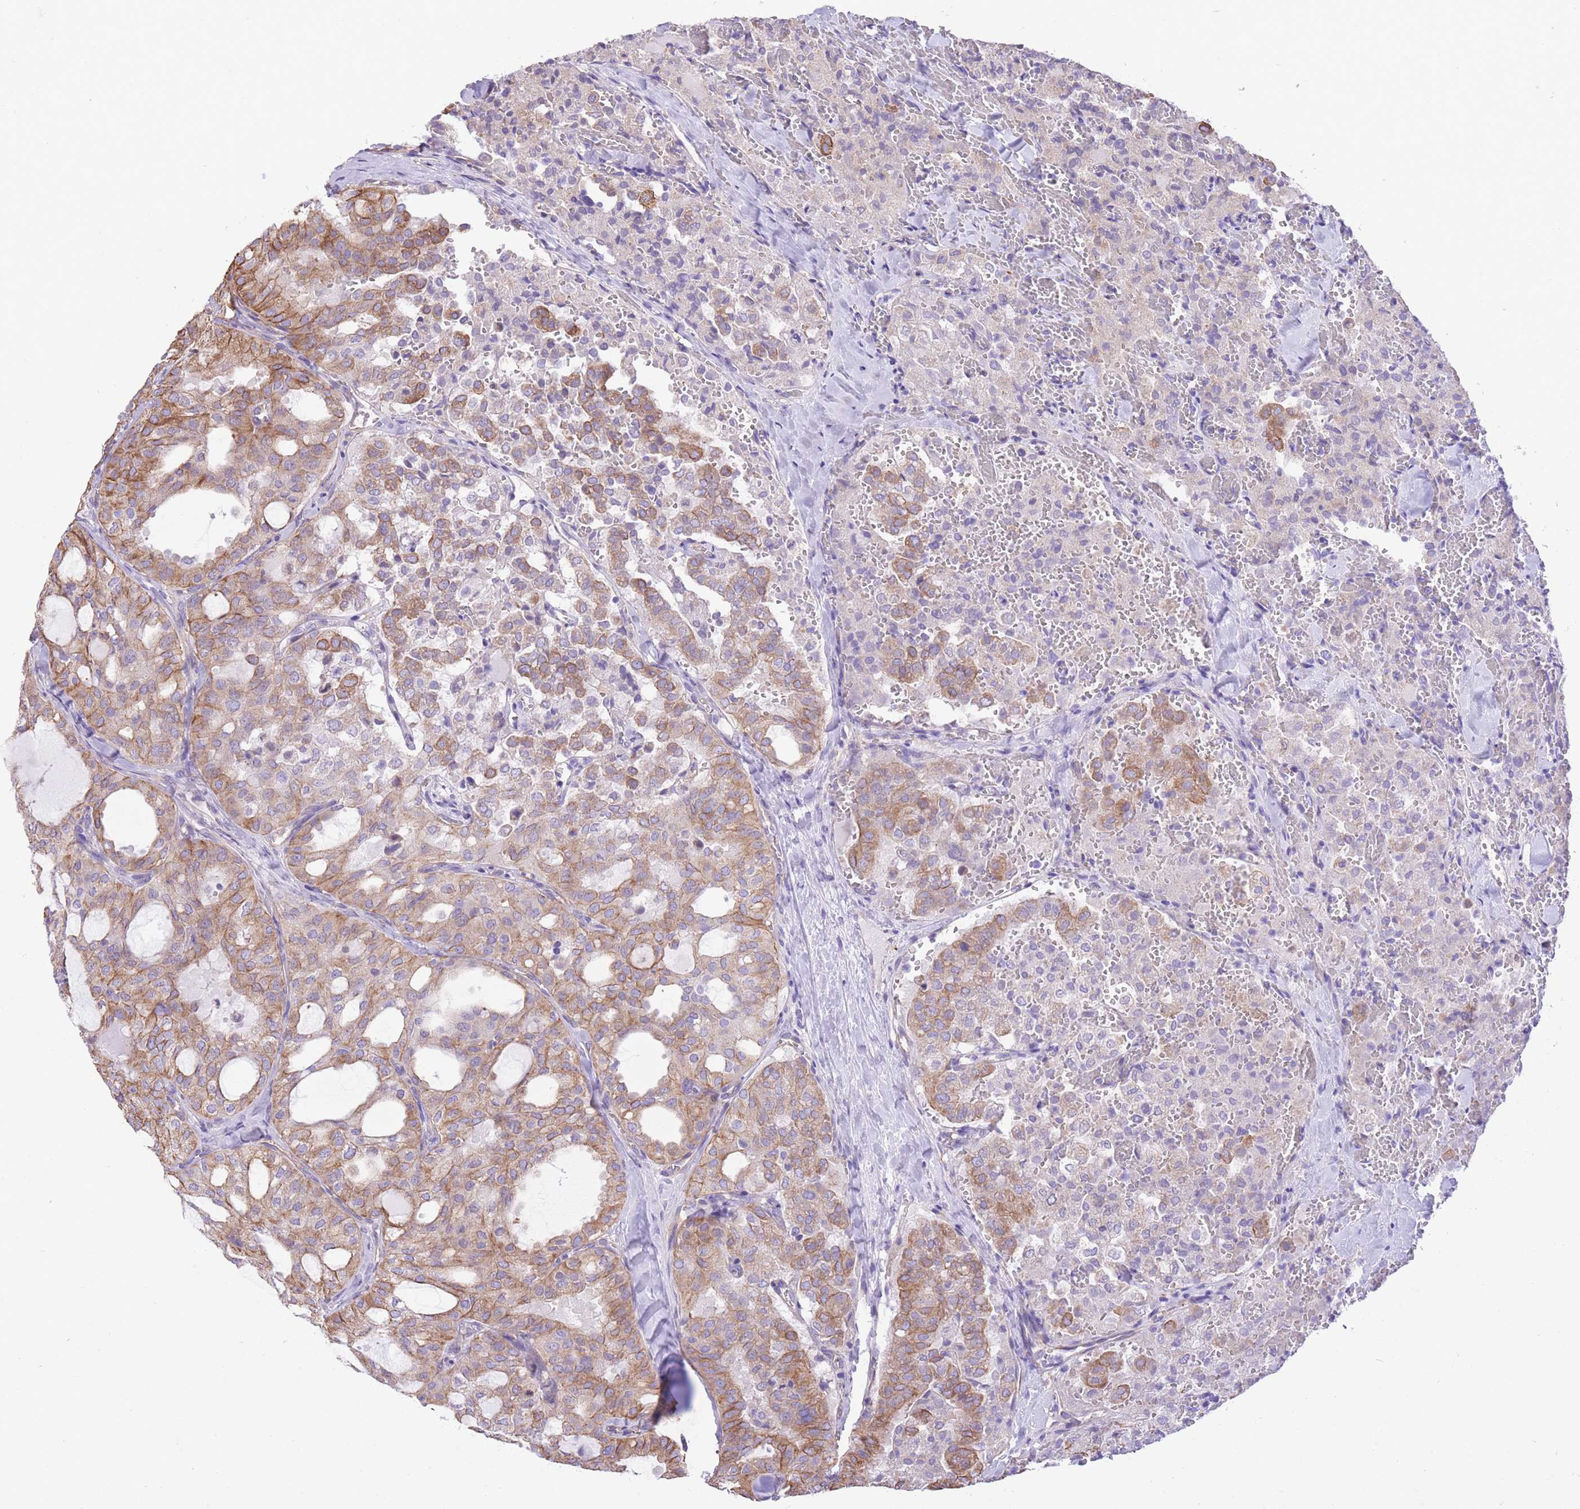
{"staining": {"intensity": "moderate", "quantity": "25%-75%", "location": "cytoplasmic/membranous"}, "tissue": "thyroid cancer", "cell_type": "Tumor cells", "image_type": "cancer", "snomed": [{"axis": "morphology", "description": "Follicular adenoma carcinoma, NOS"}, {"axis": "topography", "description": "Thyroid gland"}], "caption": "Thyroid follicular adenoma carcinoma tissue reveals moderate cytoplasmic/membranous staining in approximately 25%-75% of tumor cells (brown staining indicates protein expression, while blue staining denotes nuclei).", "gene": "RHOU", "patient": {"sex": "male", "age": 75}}